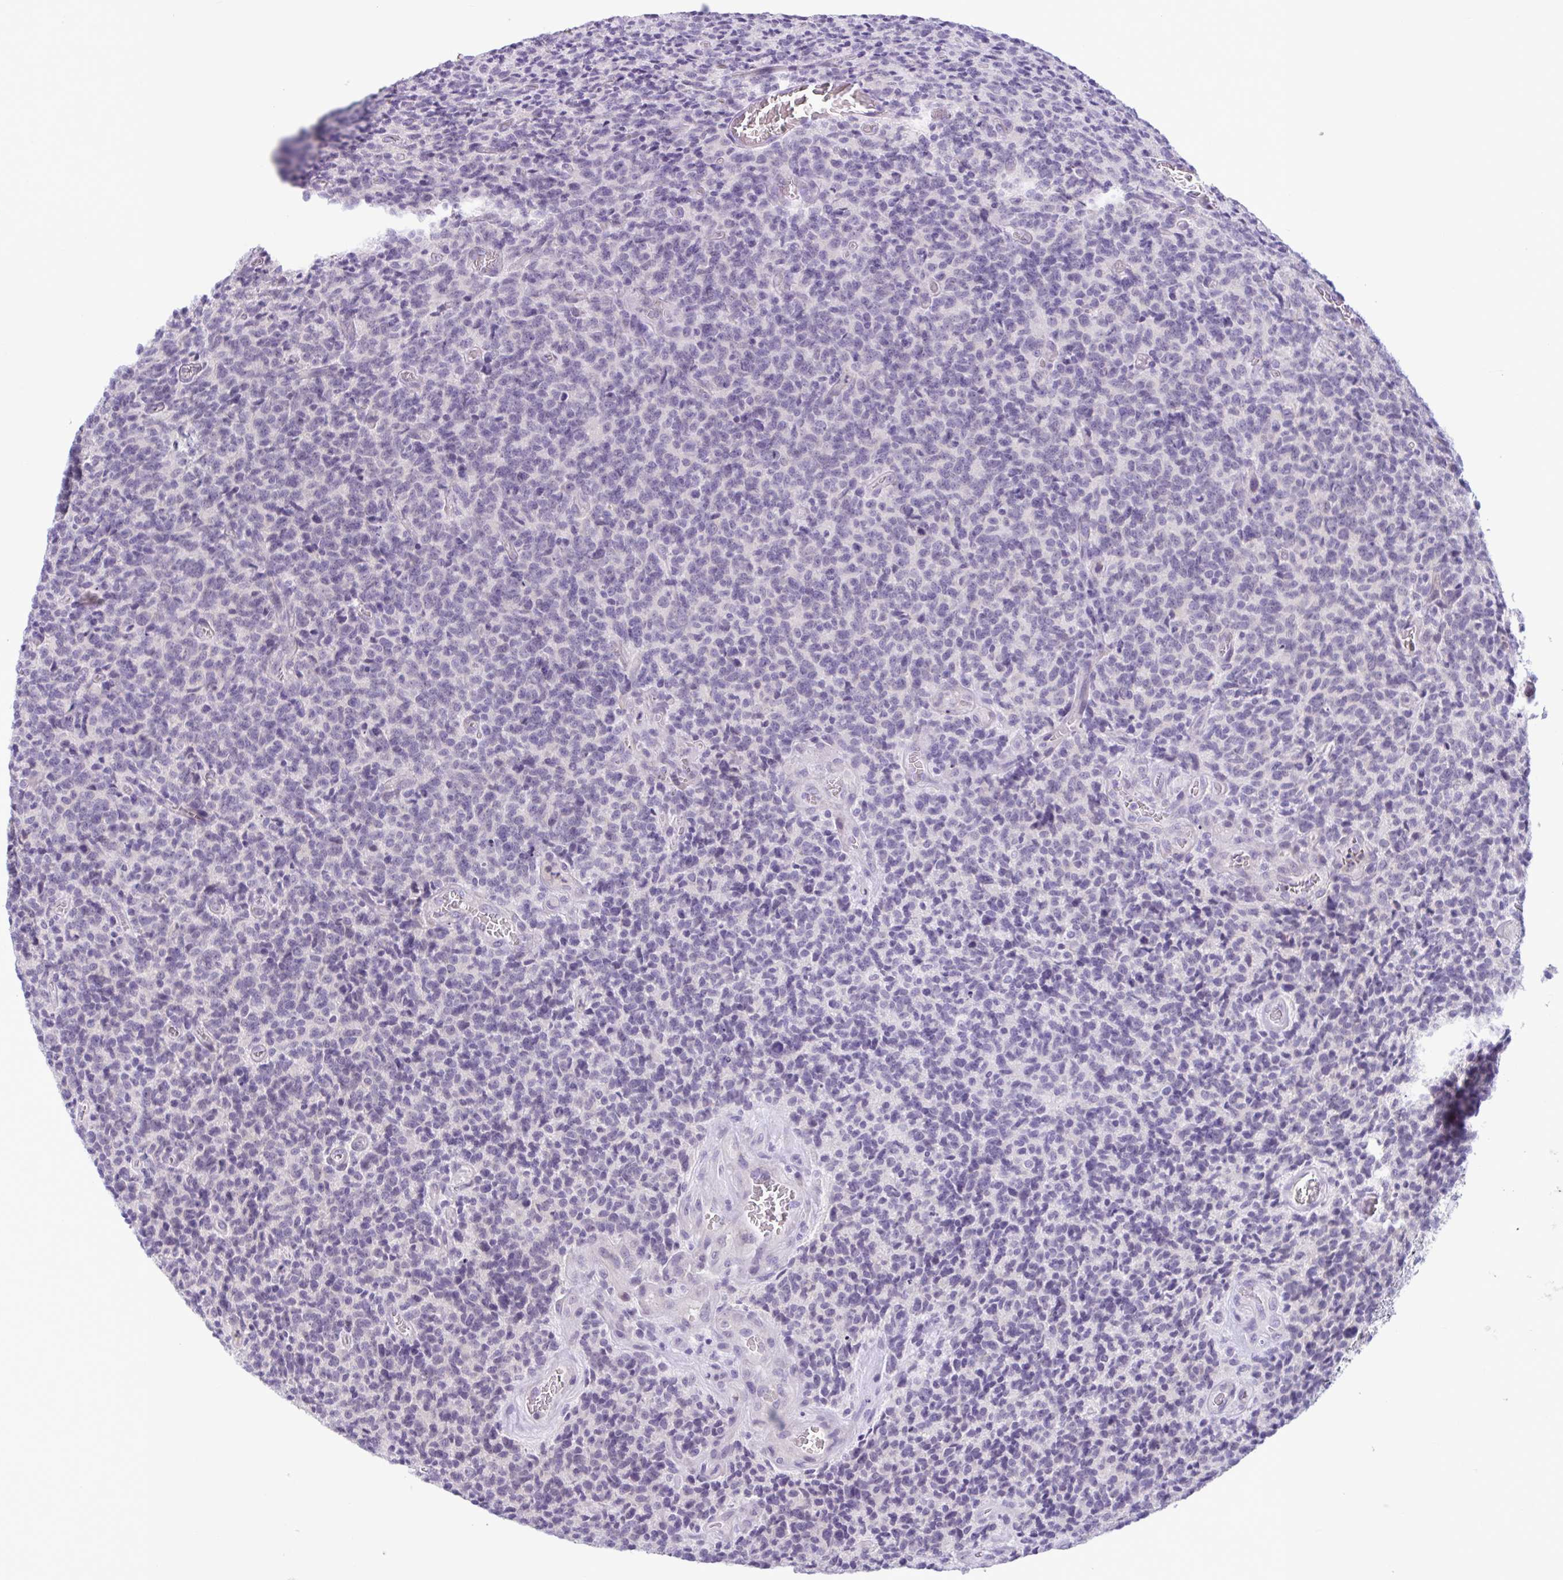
{"staining": {"intensity": "negative", "quantity": "none", "location": "none"}, "tissue": "glioma", "cell_type": "Tumor cells", "image_type": "cancer", "snomed": [{"axis": "morphology", "description": "Glioma, malignant, High grade"}, {"axis": "topography", "description": "Brain"}], "caption": "A photomicrograph of glioma stained for a protein demonstrates no brown staining in tumor cells. (DAB (3,3'-diaminobenzidine) immunohistochemistry, high magnification).", "gene": "WNT9B", "patient": {"sex": "male", "age": 76}}